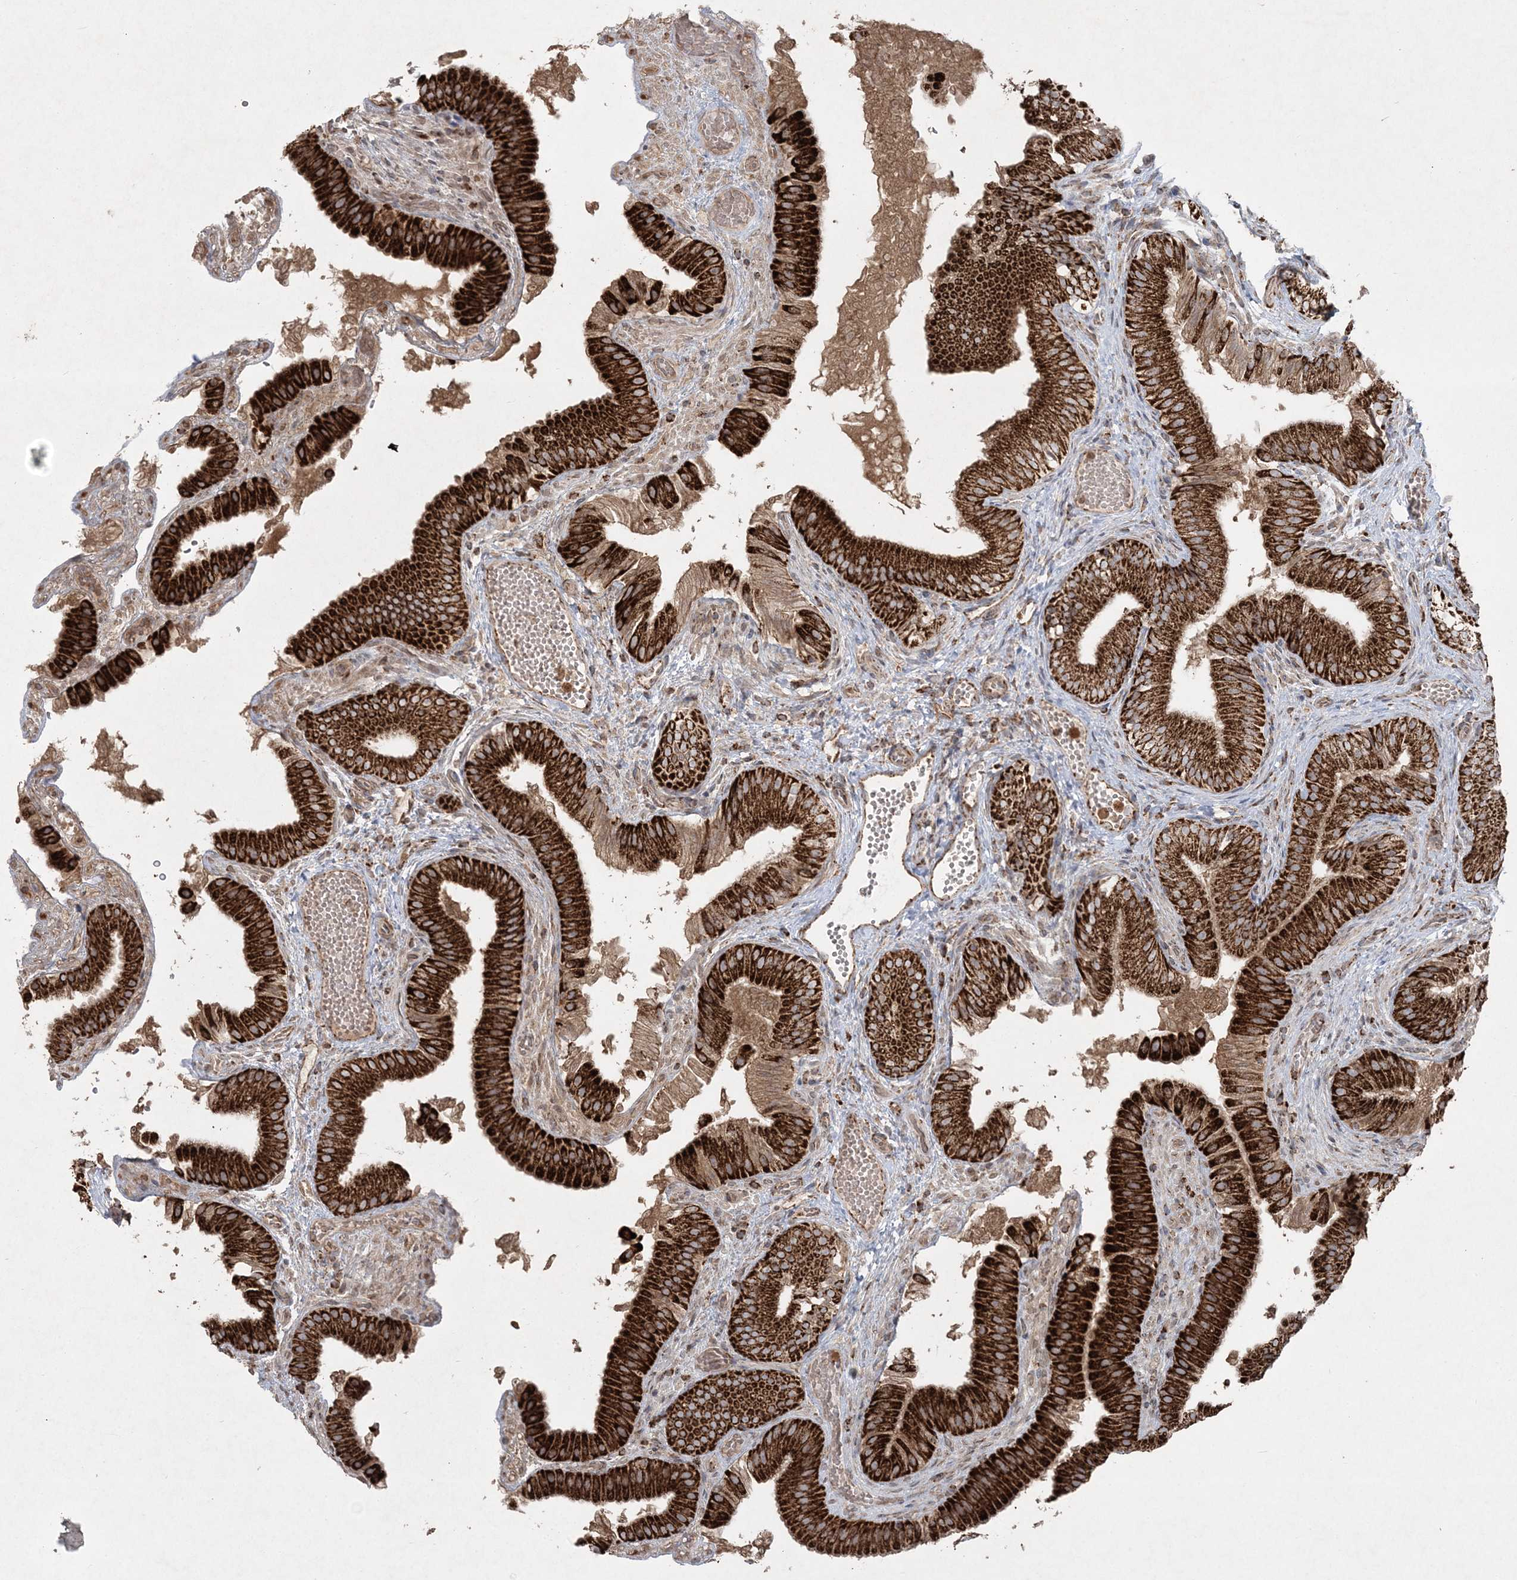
{"staining": {"intensity": "strong", "quantity": ">75%", "location": "cytoplasmic/membranous"}, "tissue": "gallbladder", "cell_type": "Glandular cells", "image_type": "normal", "snomed": [{"axis": "morphology", "description": "Normal tissue, NOS"}, {"axis": "topography", "description": "Gallbladder"}], "caption": "Immunohistochemistry (IHC) (DAB (3,3'-diaminobenzidine)) staining of unremarkable gallbladder displays strong cytoplasmic/membranous protein positivity in about >75% of glandular cells.", "gene": "LRPPRC", "patient": {"sex": "female", "age": 30}}